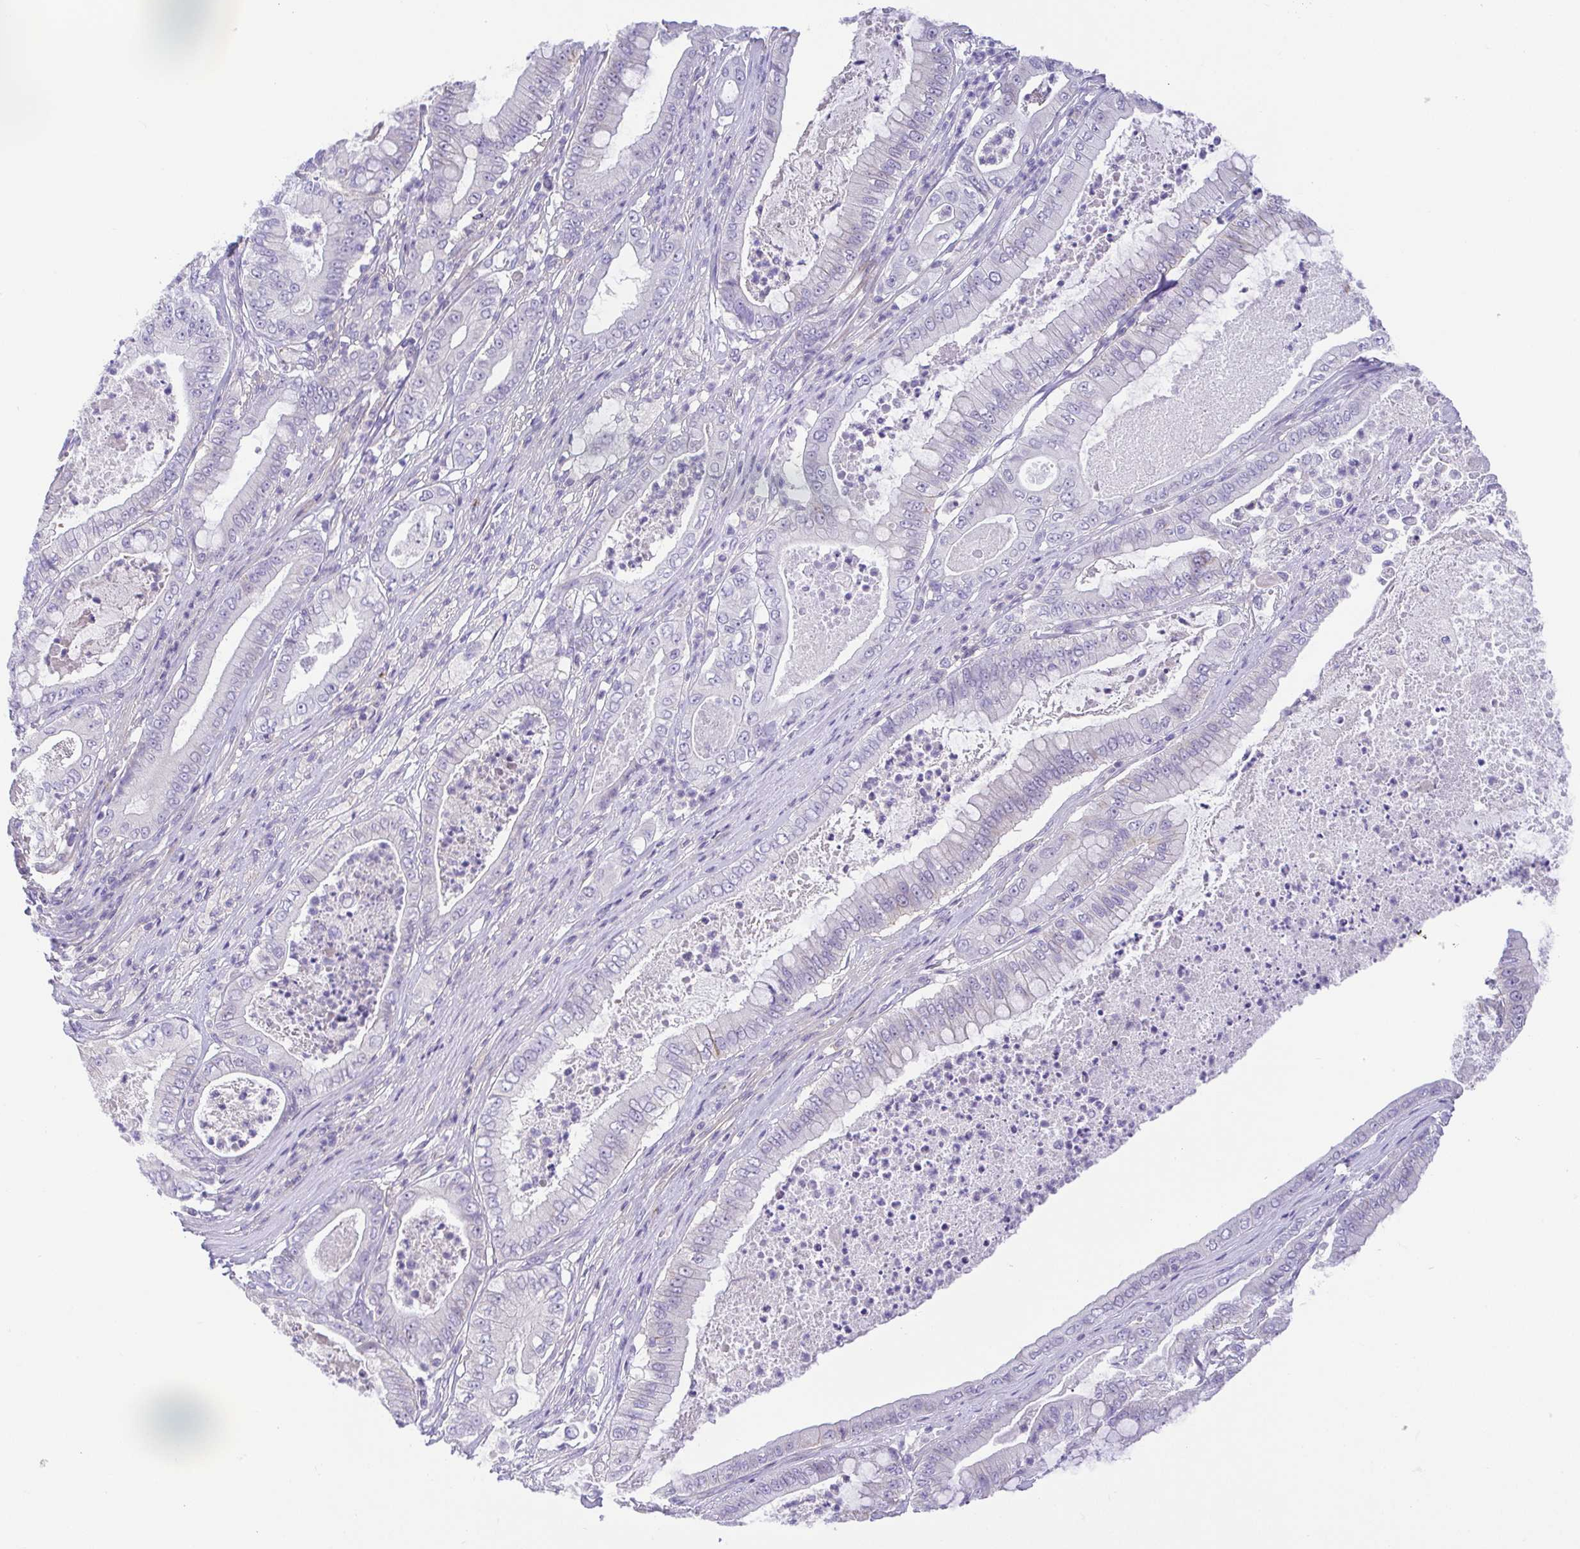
{"staining": {"intensity": "negative", "quantity": "none", "location": "none"}, "tissue": "pancreatic cancer", "cell_type": "Tumor cells", "image_type": "cancer", "snomed": [{"axis": "morphology", "description": "Adenocarcinoma, NOS"}, {"axis": "topography", "description": "Pancreas"}], "caption": "Immunohistochemistry histopathology image of neoplastic tissue: pancreatic cancer (adenocarcinoma) stained with DAB exhibits no significant protein expression in tumor cells.", "gene": "PRR14L", "patient": {"sex": "male", "age": 71}}